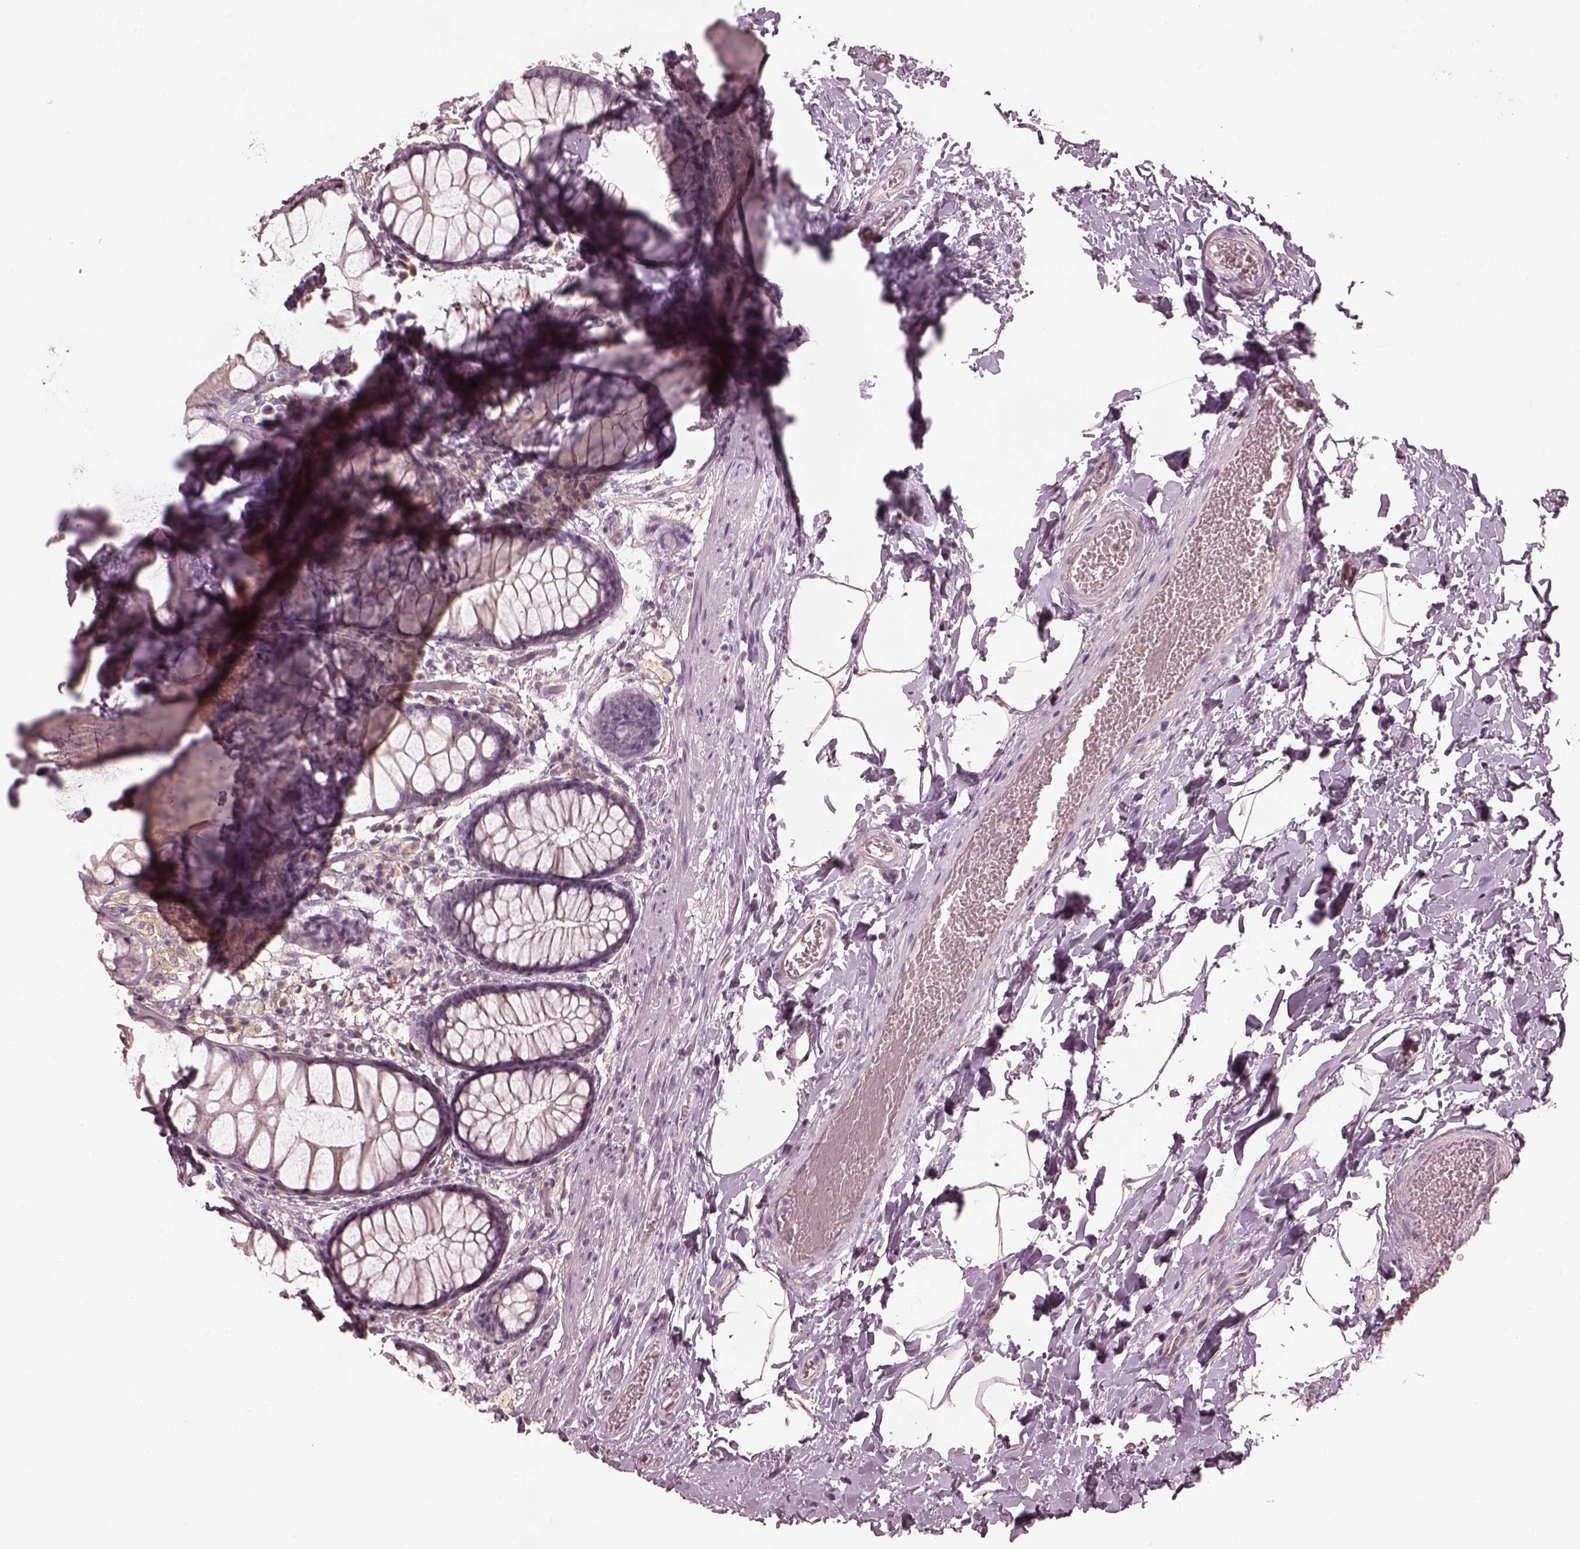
{"staining": {"intensity": "negative", "quantity": "none", "location": "none"}, "tissue": "rectum", "cell_type": "Glandular cells", "image_type": "normal", "snomed": [{"axis": "morphology", "description": "Normal tissue, NOS"}, {"axis": "topography", "description": "Rectum"}], "caption": "IHC of normal human rectum reveals no staining in glandular cells. Nuclei are stained in blue.", "gene": "PRKACG", "patient": {"sex": "female", "age": 62}}